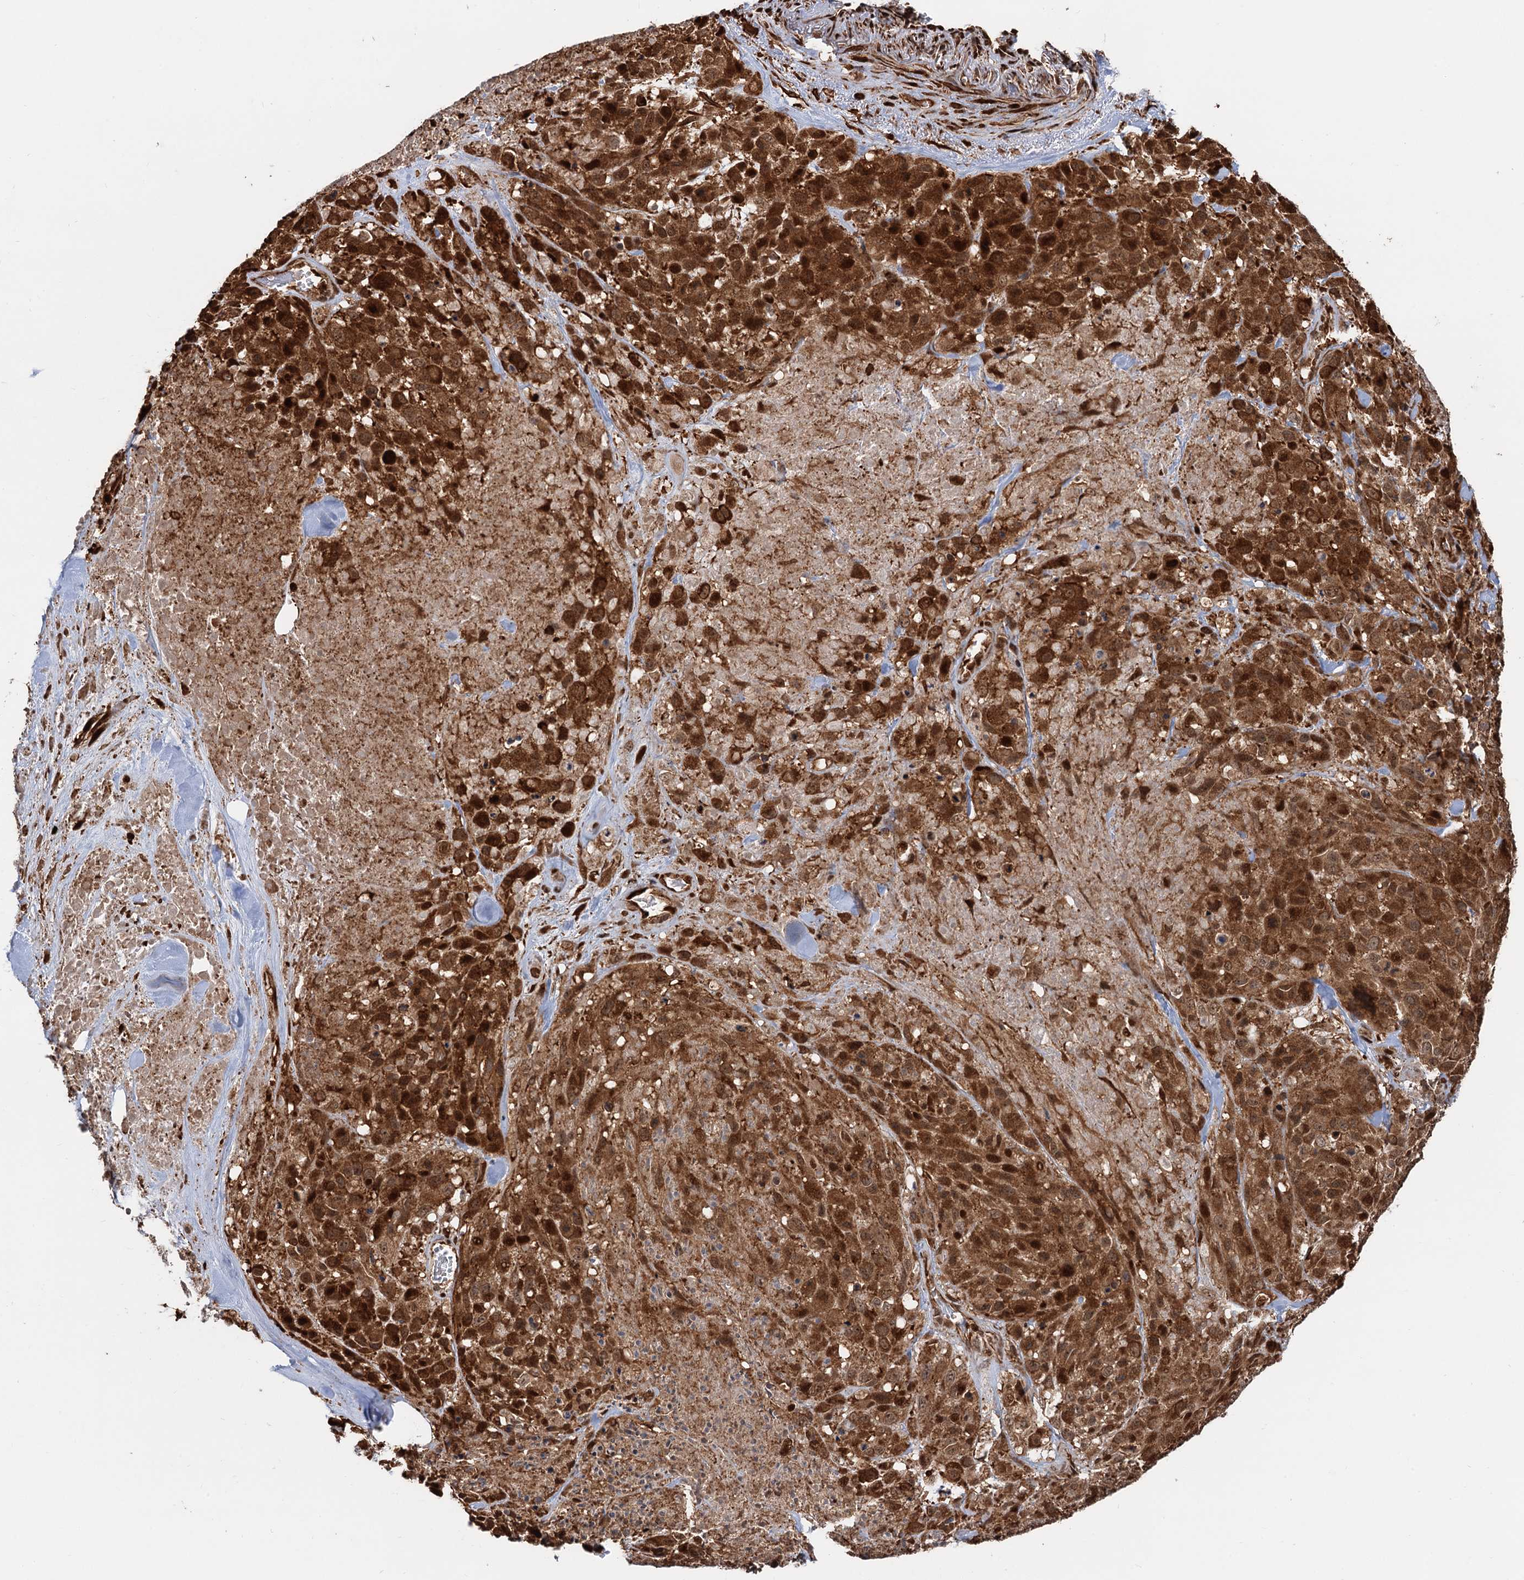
{"staining": {"intensity": "strong", "quantity": ">75%", "location": "cytoplasmic/membranous,nuclear"}, "tissue": "melanoma", "cell_type": "Tumor cells", "image_type": "cancer", "snomed": [{"axis": "morphology", "description": "Malignant melanoma, Metastatic site"}, {"axis": "topography", "description": "Skin"}], "caption": "An image of human melanoma stained for a protein shows strong cytoplasmic/membranous and nuclear brown staining in tumor cells. (DAB (3,3'-diaminobenzidine) IHC, brown staining for protein, blue staining for nuclei).", "gene": "SNRNP25", "patient": {"sex": "female", "age": 81}}